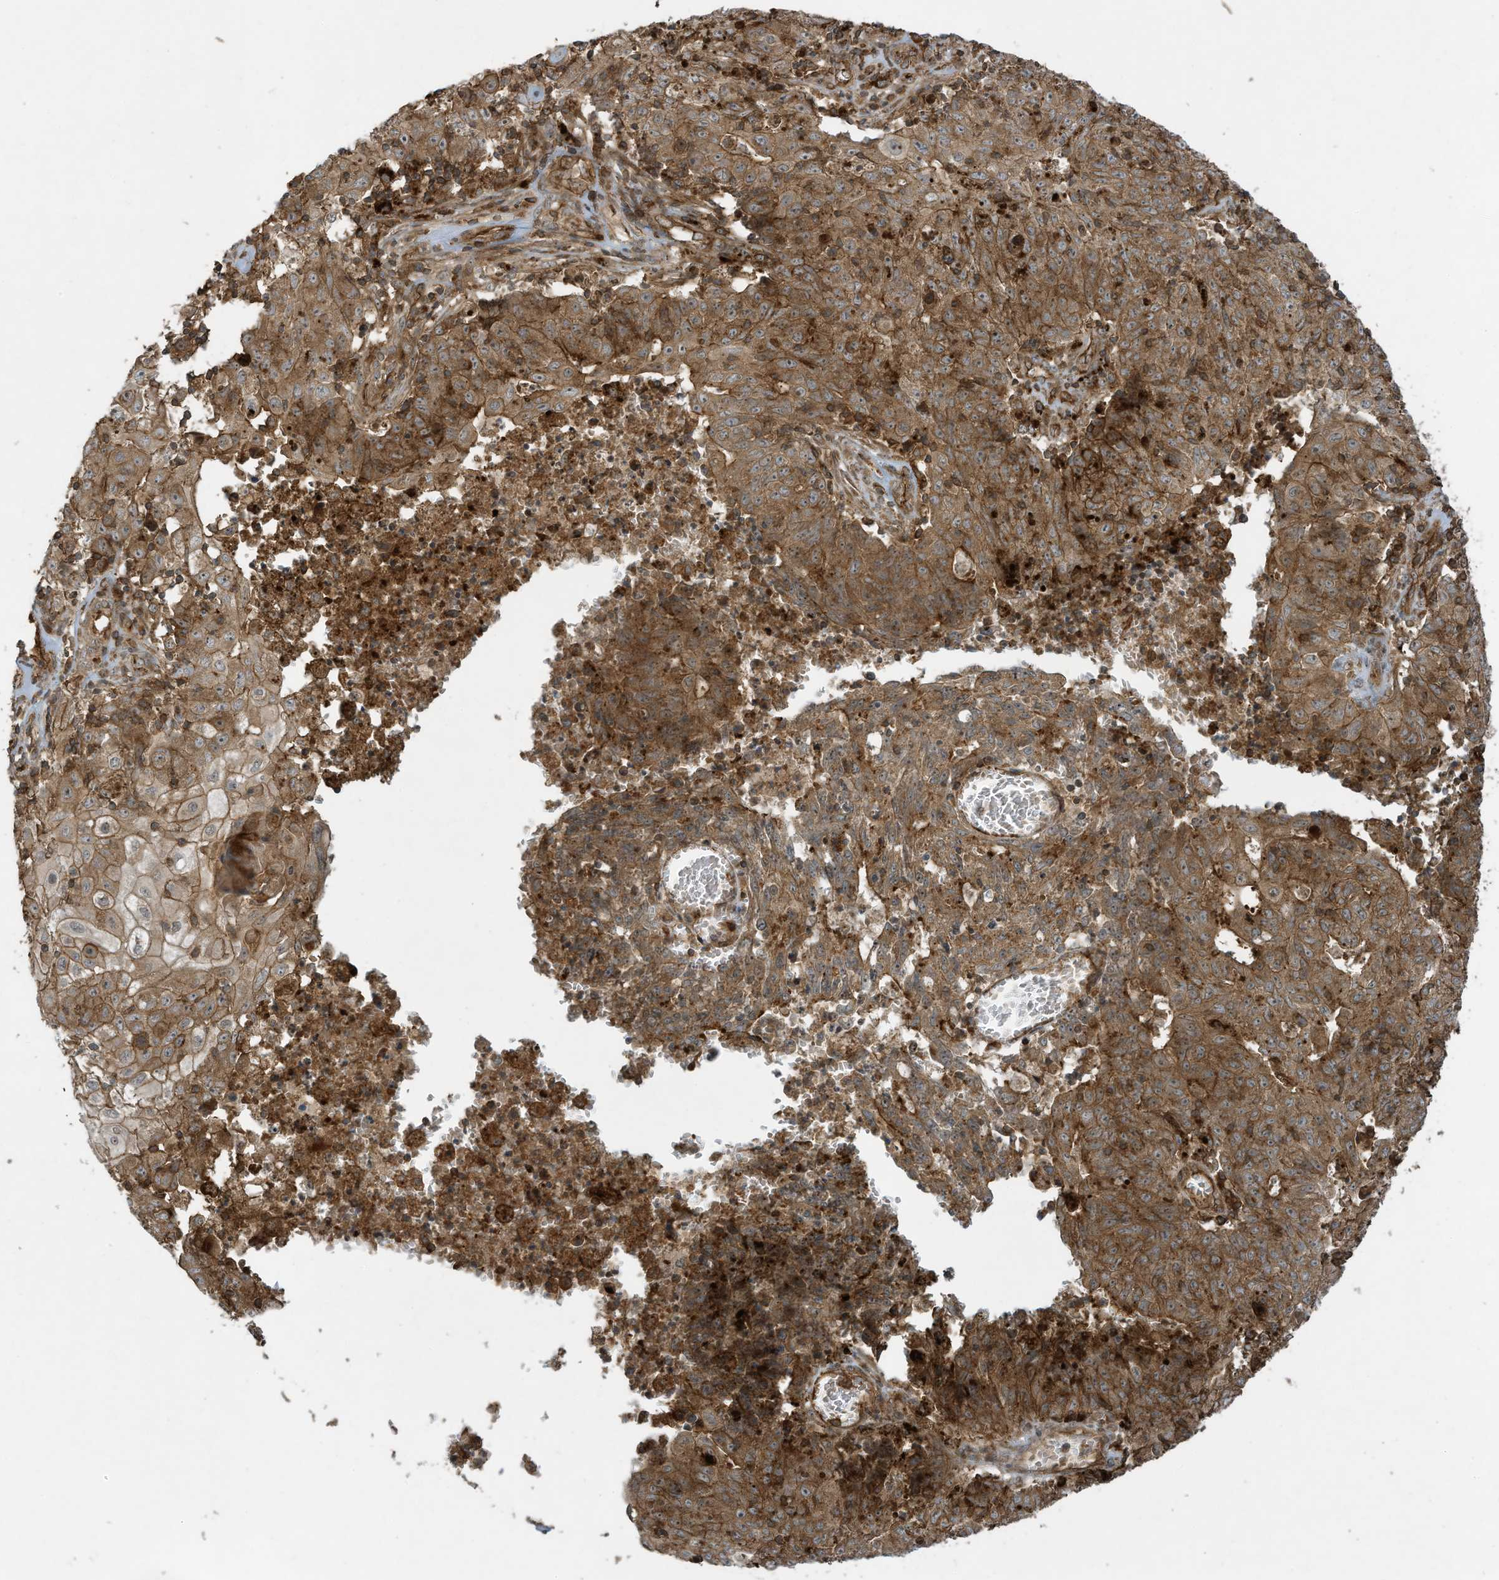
{"staining": {"intensity": "moderate", "quantity": ">75%", "location": "cytoplasmic/membranous"}, "tissue": "ovarian cancer", "cell_type": "Tumor cells", "image_type": "cancer", "snomed": [{"axis": "morphology", "description": "Carcinoma, endometroid"}, {"axis": "topography", "description": "Ovary"}], "caption": "Immunohistochemical staining of ovarian cancer reveals medium levels of moderate cytoplasmic/membranous staining in approximately >75% of tumor cells. Using DAB (brown) and hematoxylin (blue) stains, captured at high magnification using brightfield microscopy.", "gene": "DDIT4", "patient": {"sex": "female", "age": 42}}